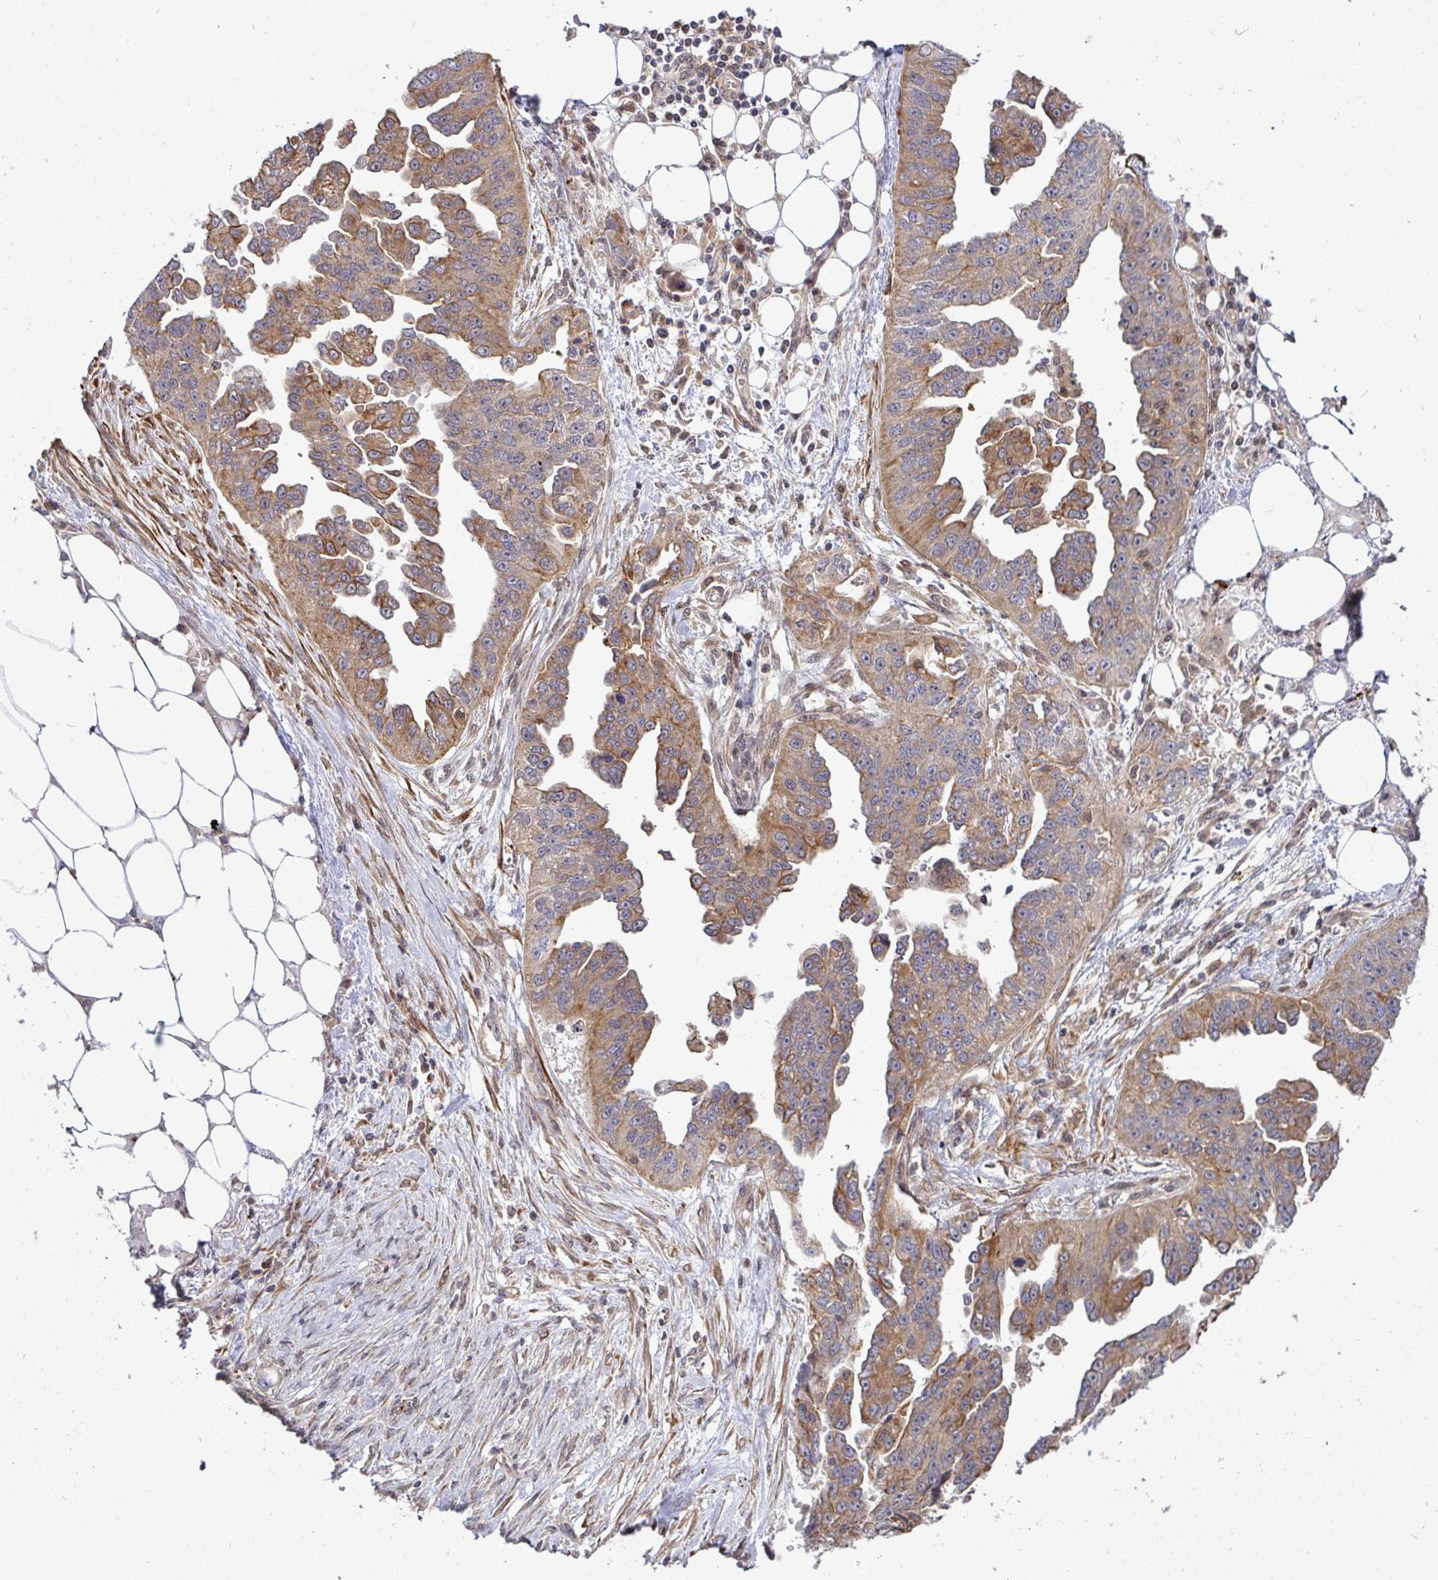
{"staining": {"intensity": "moderate", "quantity": ">75%", "location": "cytoplasmic/membranous"}, "tissue": "ovarian cancer", "cell_type": "Tumor cells", "image_type": "cancer", "snomed": [{"axis": "morphology", "description": "Cystadenocarcinoma, serous, NOS"}, {"axis": "topography", "description": "Ovary"}], "caption": "Protein analysis of ovarian serous cystadenocarcinoma tissue demonstrates moderate cytoplasmic/membranous positivity in about >75% of tumor cells. (Brightfield microscopy of DAB IHC at high magnification).", "gene": "TRIM44", "patient": {"sex": "female", "age": 75}}